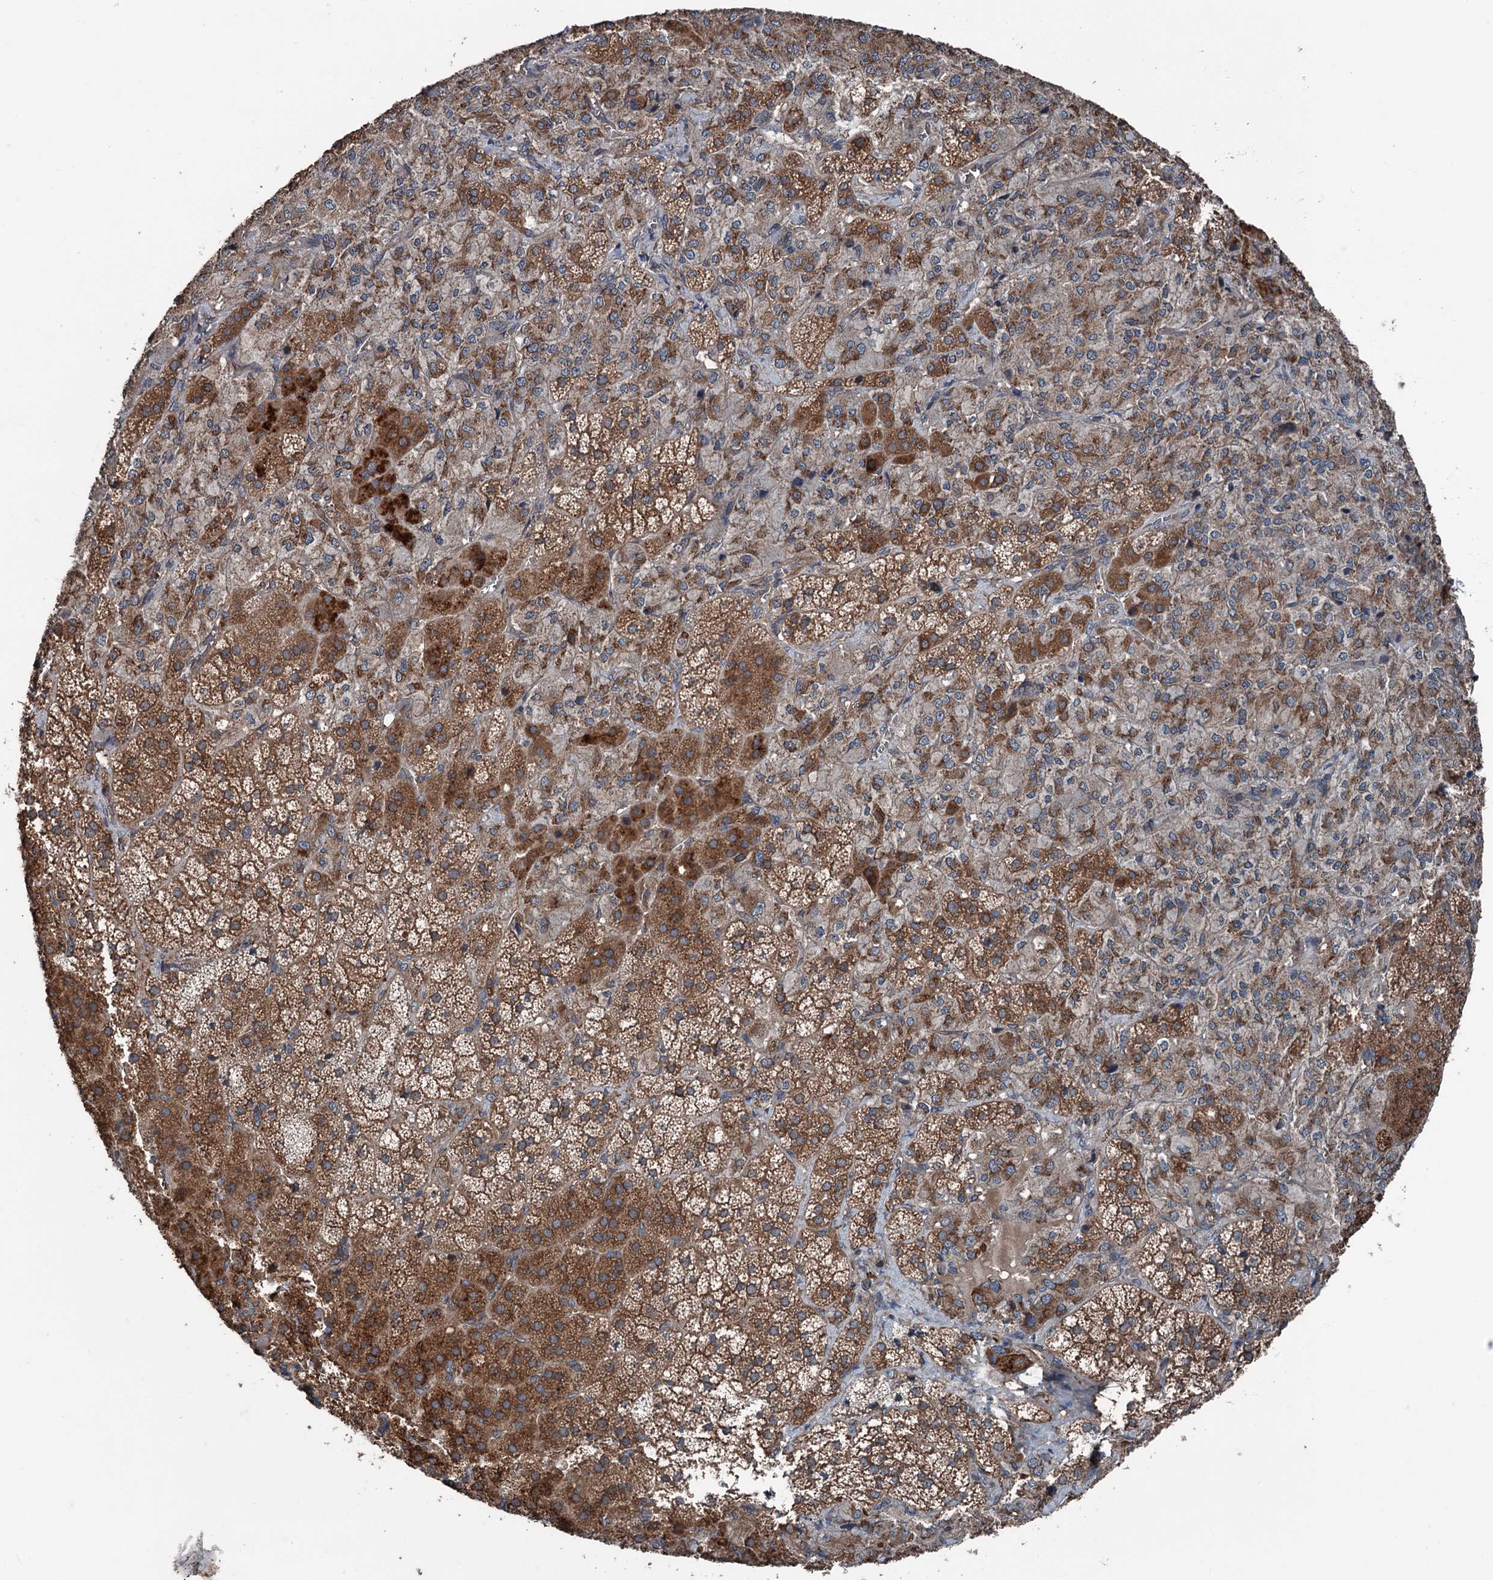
{"staining": {"intensity": "moderate", "quantity": ">75%", "location": "cytoplasmic/membranous"}, "tissue": "adrenal gland", "cell_type": "Glandular cells", "image_type": "normal", "snomed": [{"axis": "morphology", "description": "Normal tissue, NOS"}, {"axis": "topography", "description": "Adrenal gland"}], "caption": "Immunohistochemical staining of normal adrenal gland demonstrates moderate cytoplasmic/membranous protein positivity in about >75% of glandular cells. The staining was performed using DAB (3,3'-diaminobenzidine), with brown indicating positive protein expression. Nuclei are stained blue with hematoxylin.", "gene": "RNF214", "patient": {"sex": "female", "age": 44}}